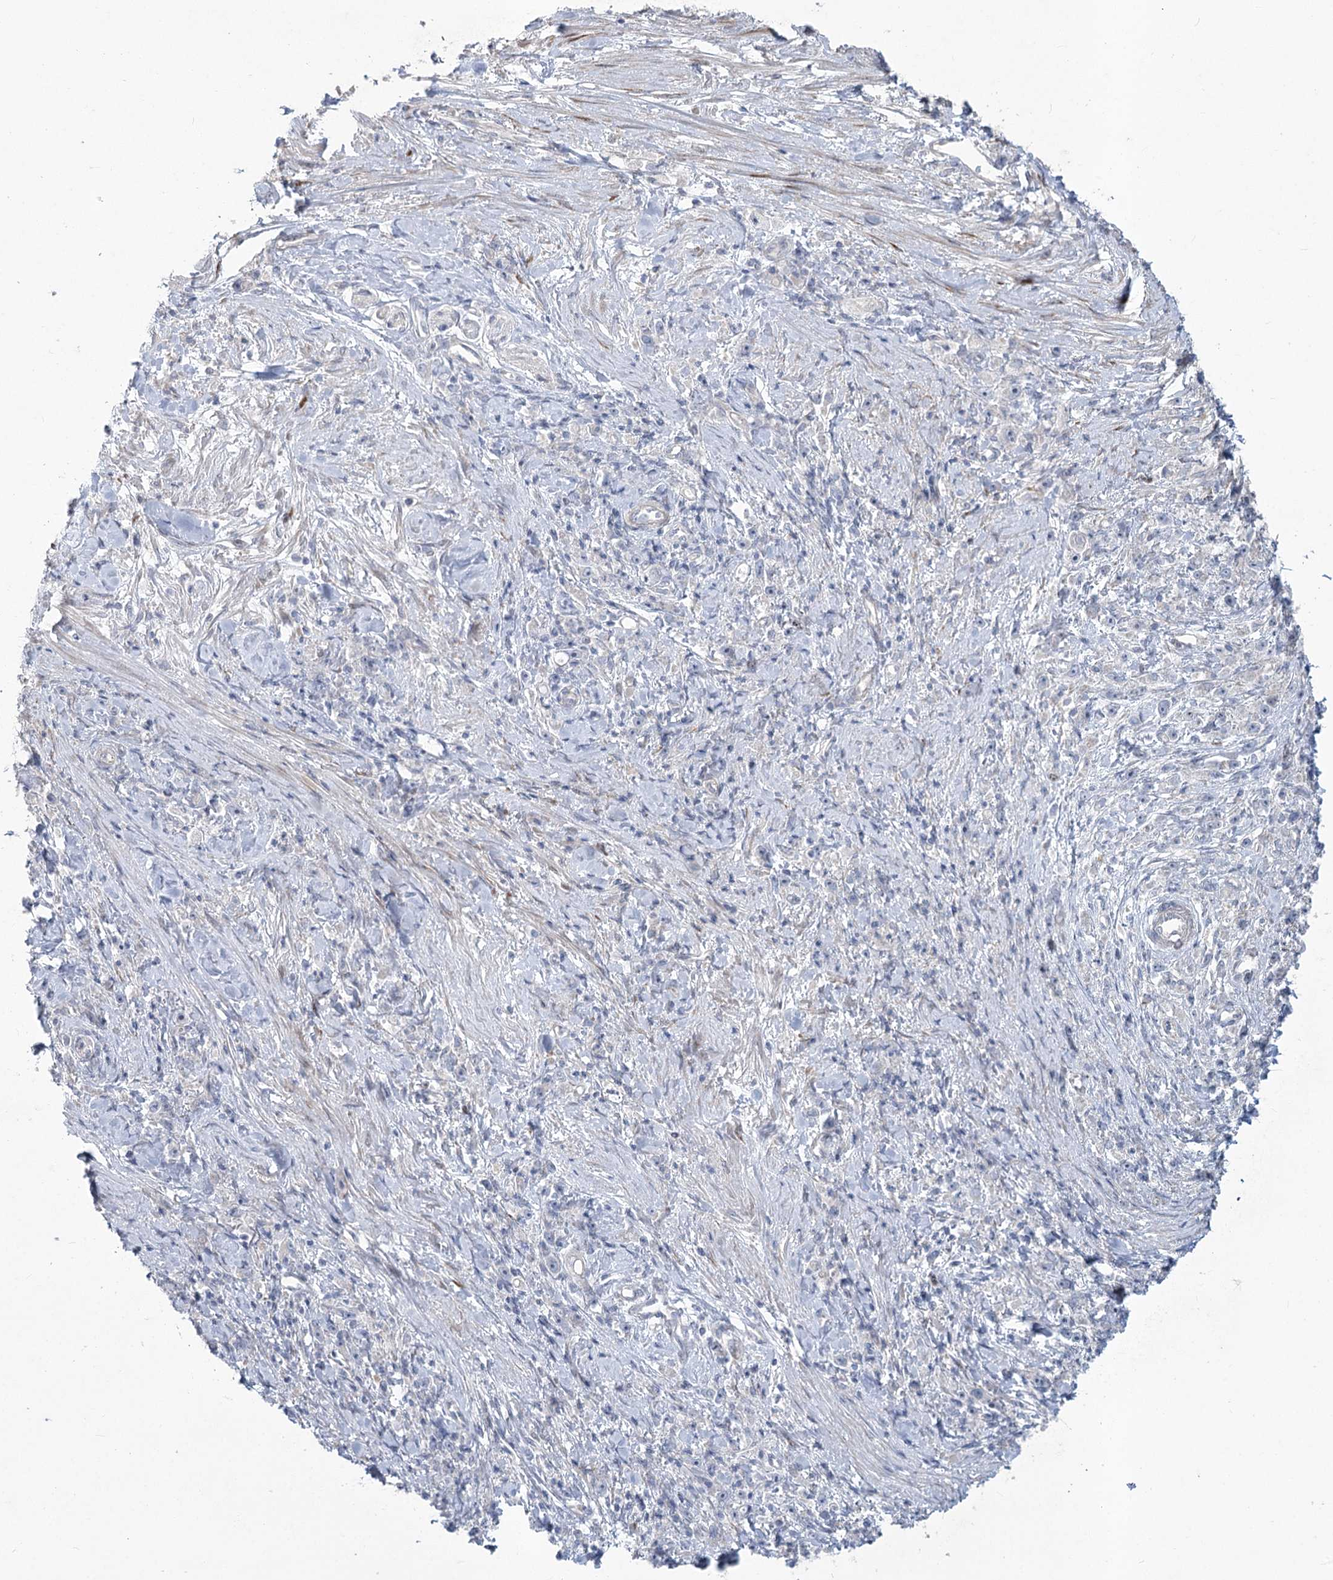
{"staining": {"intensity": "negative", "quantity": "none", "location": "none"}, "tissue": "stomach cancer", "cell_type": "Tumor cells", "image_type": "cancer", "snomed": [{"axis": "morphology", "description": "Adenocarcinoma, NOS"}, {"axis": "topography", "description": "Stomach"}], "caption": "Tumor cells are negative for brown protein staining in stomach adenocarcinoma. (DAB IHC with hematoxylin counter stain).", "gene": "ABITRAM", "patient": {"sex": "female", "age": 59}}